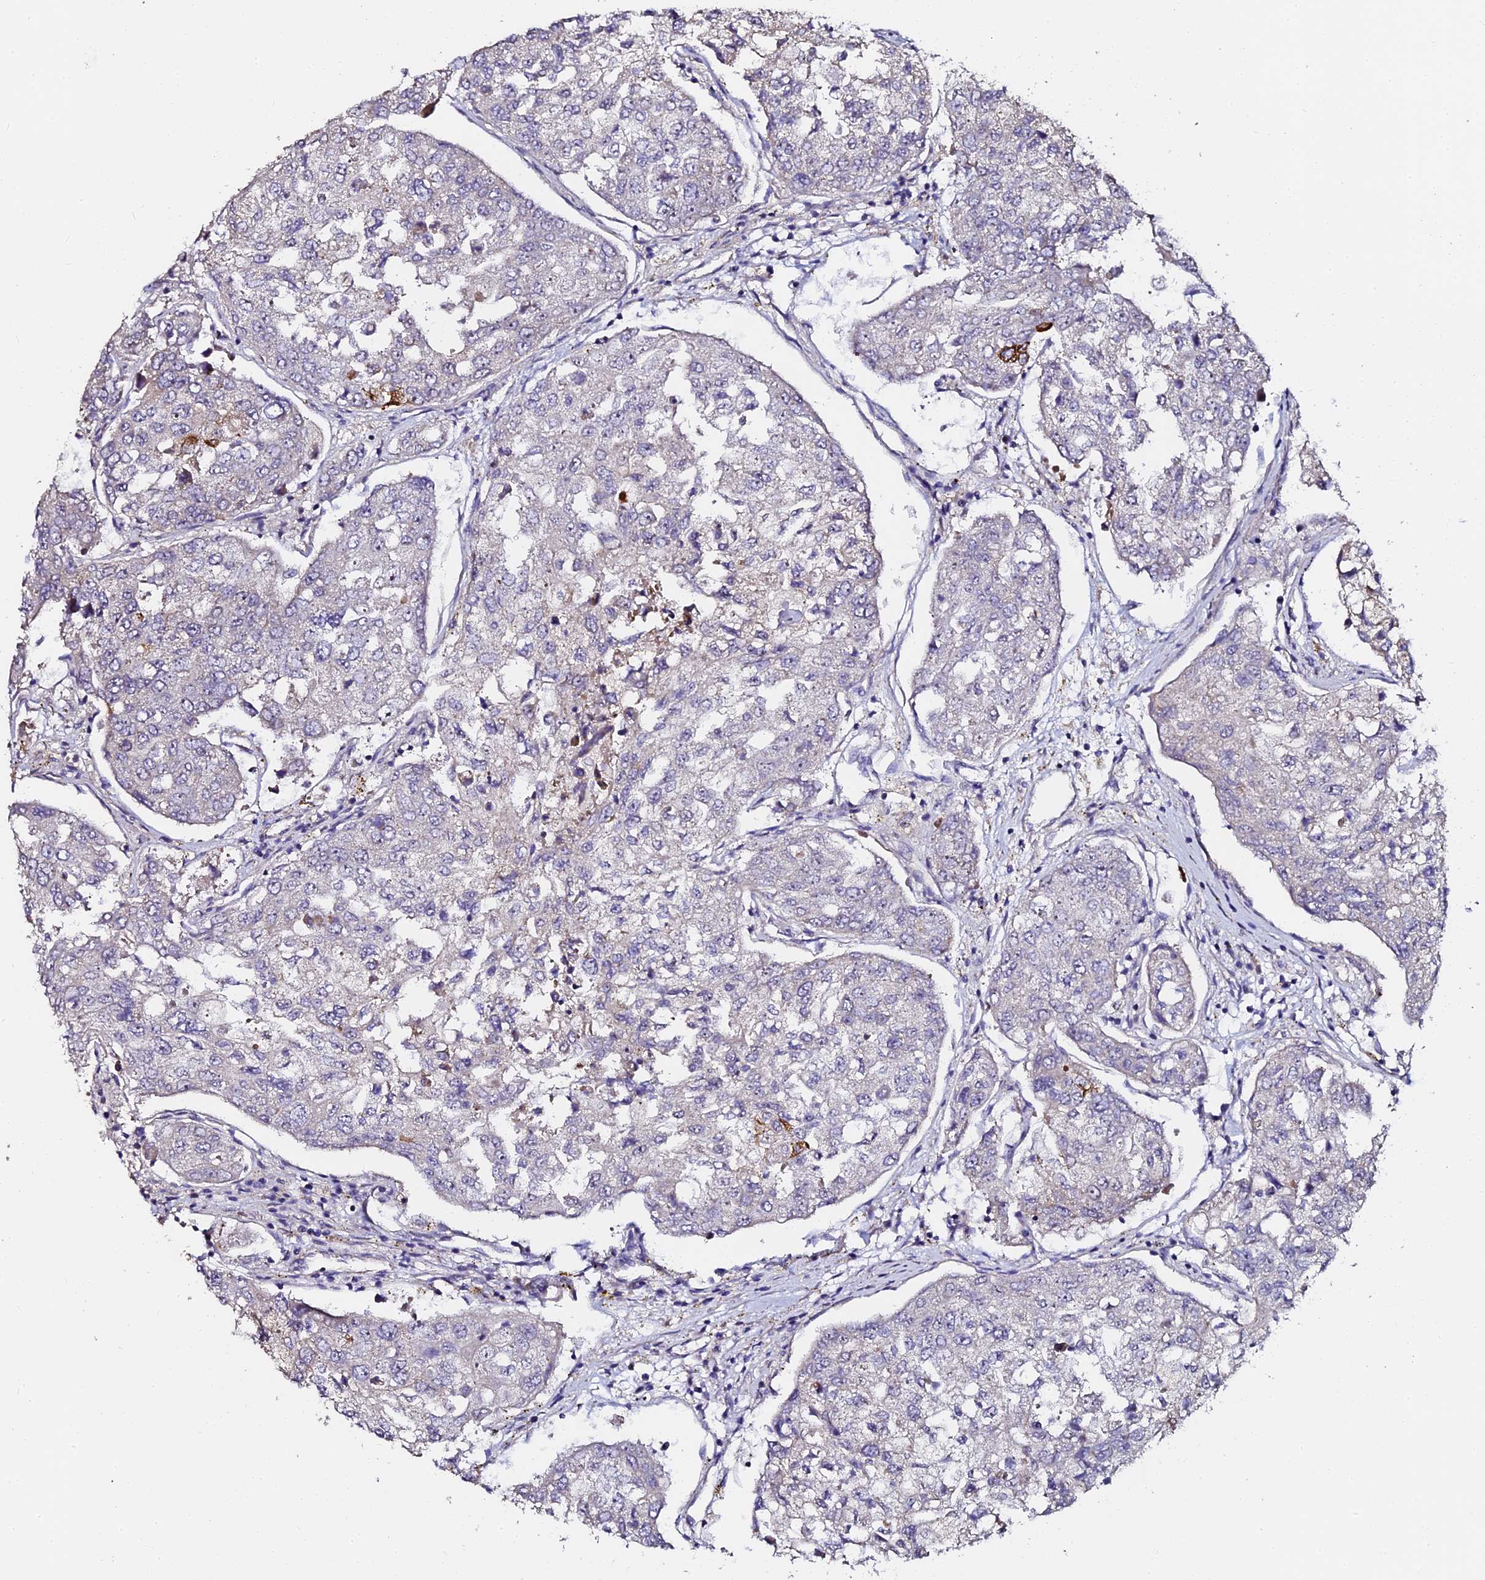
{"staining": {"intensity": "negative", "quantity": "none", "location": "none"}, "tissue": "urothelial cancer", "cell_type": "Tumor cells", "image_type": "cancer", "snomed": [{"axis": "morphology", "description": "Urothelial carcinoma, High grade"}, {"axis": "topography", "description": "Lymph node"}, {"axis": "topography", "description": "Urinary bladder"}], "caption": "Photomicrograph shows no protein positivity in tumor cells of urothelial carcinoma (high-grade) tissue.", "gene": "GPN3", "patient": {"sex": "male", "age": 51}}